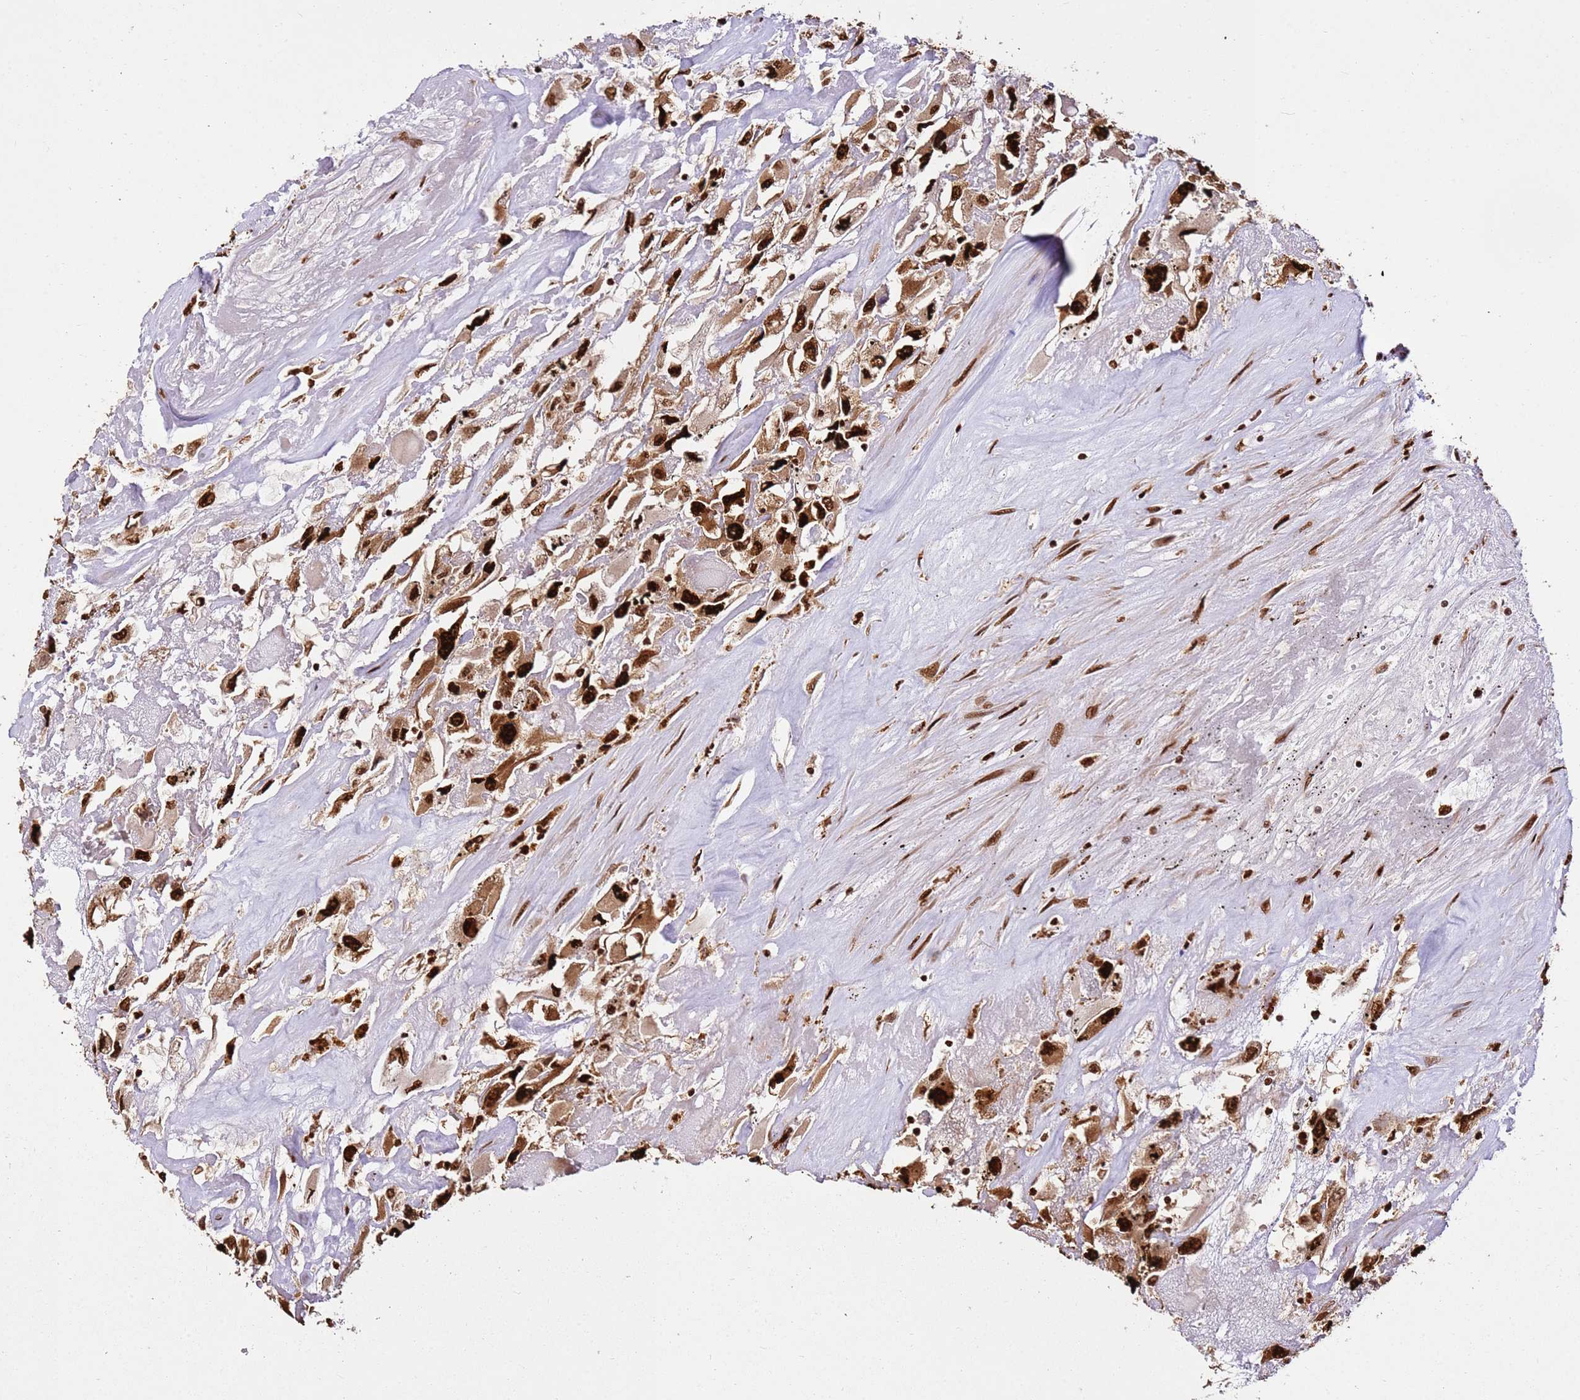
{"staining": {"intensity": "strong", "quantity": ">75%", "location": "cytoplasmic/membranous,nuclear"}, "tissue": "renal cancer", "cell_type": "Tumor cells", "image_type": "cancer", "snomed": [{"axis": "morphology", "description": "Adenocarcinoma, NOS"}, {"axis": "topography", "description": "Kidney"}], "caption": "A histopathology image showing strong cytoplasmic/membranous and nuclear expression in approximately >75% of tumor cells in renal cancer, as visualized by brown immunohistochemical staining.", "gene": "HNRNPAB", "patient": {"sex": "female", "age": 52}}